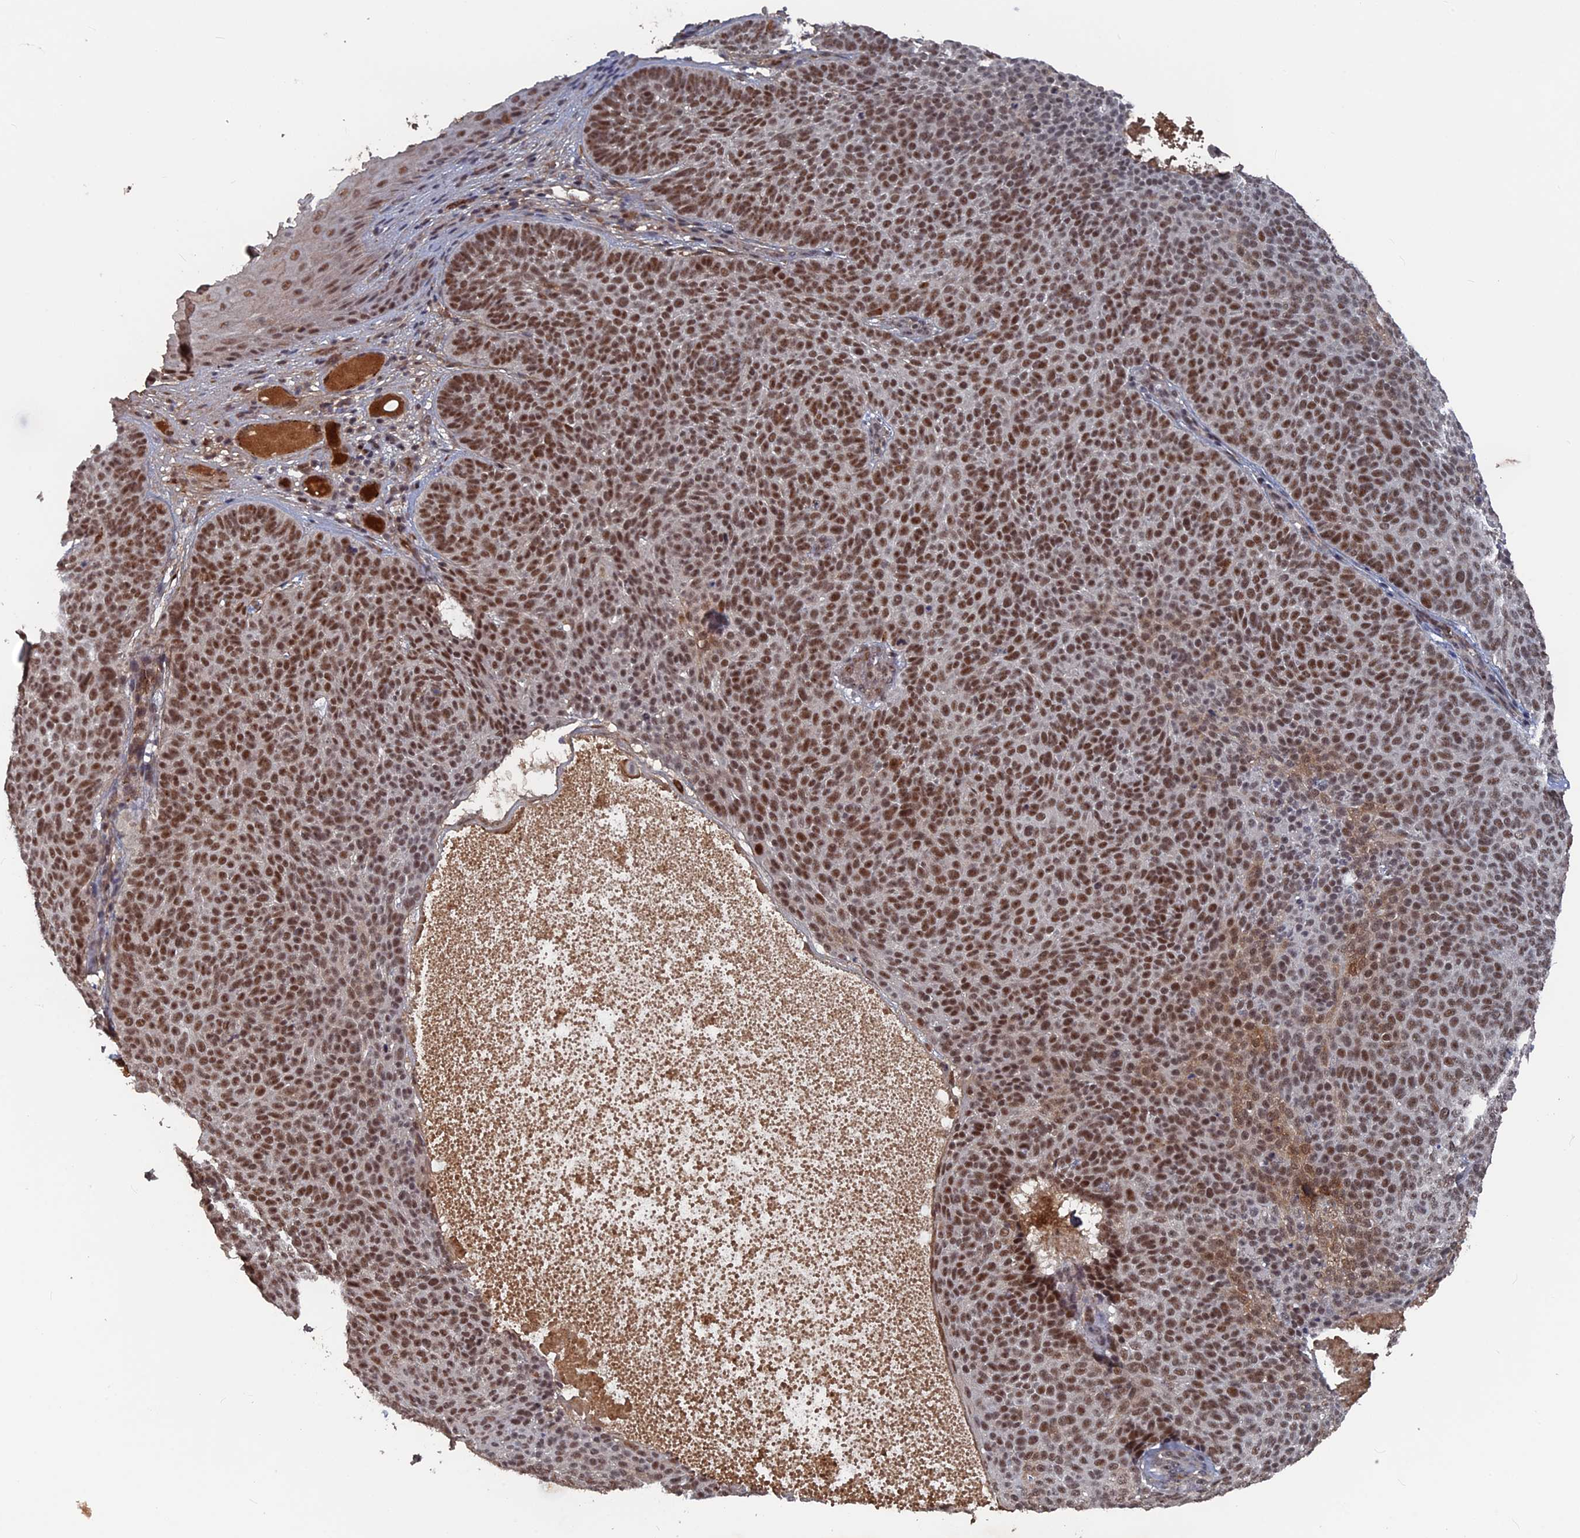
{"staining": {"intensity": "moderate", "quantity": ">75%", "location": "nuclear"}, "tissue": "skin cancer", "cell_type": "Tumor cells", "image_type": "cancer", "snomed": [{"axis": "morphology", "description": "Basal cell carcinoma"}, {"axis": "topography", "description": "Skin"}], "caption": "Protein staining of skin cancer tissue exhibits moderate nuclear positivity in approximately >75% of tumor cells.", "gene": "SH3D21", "patient": {"sex": "male", "age": 85}}